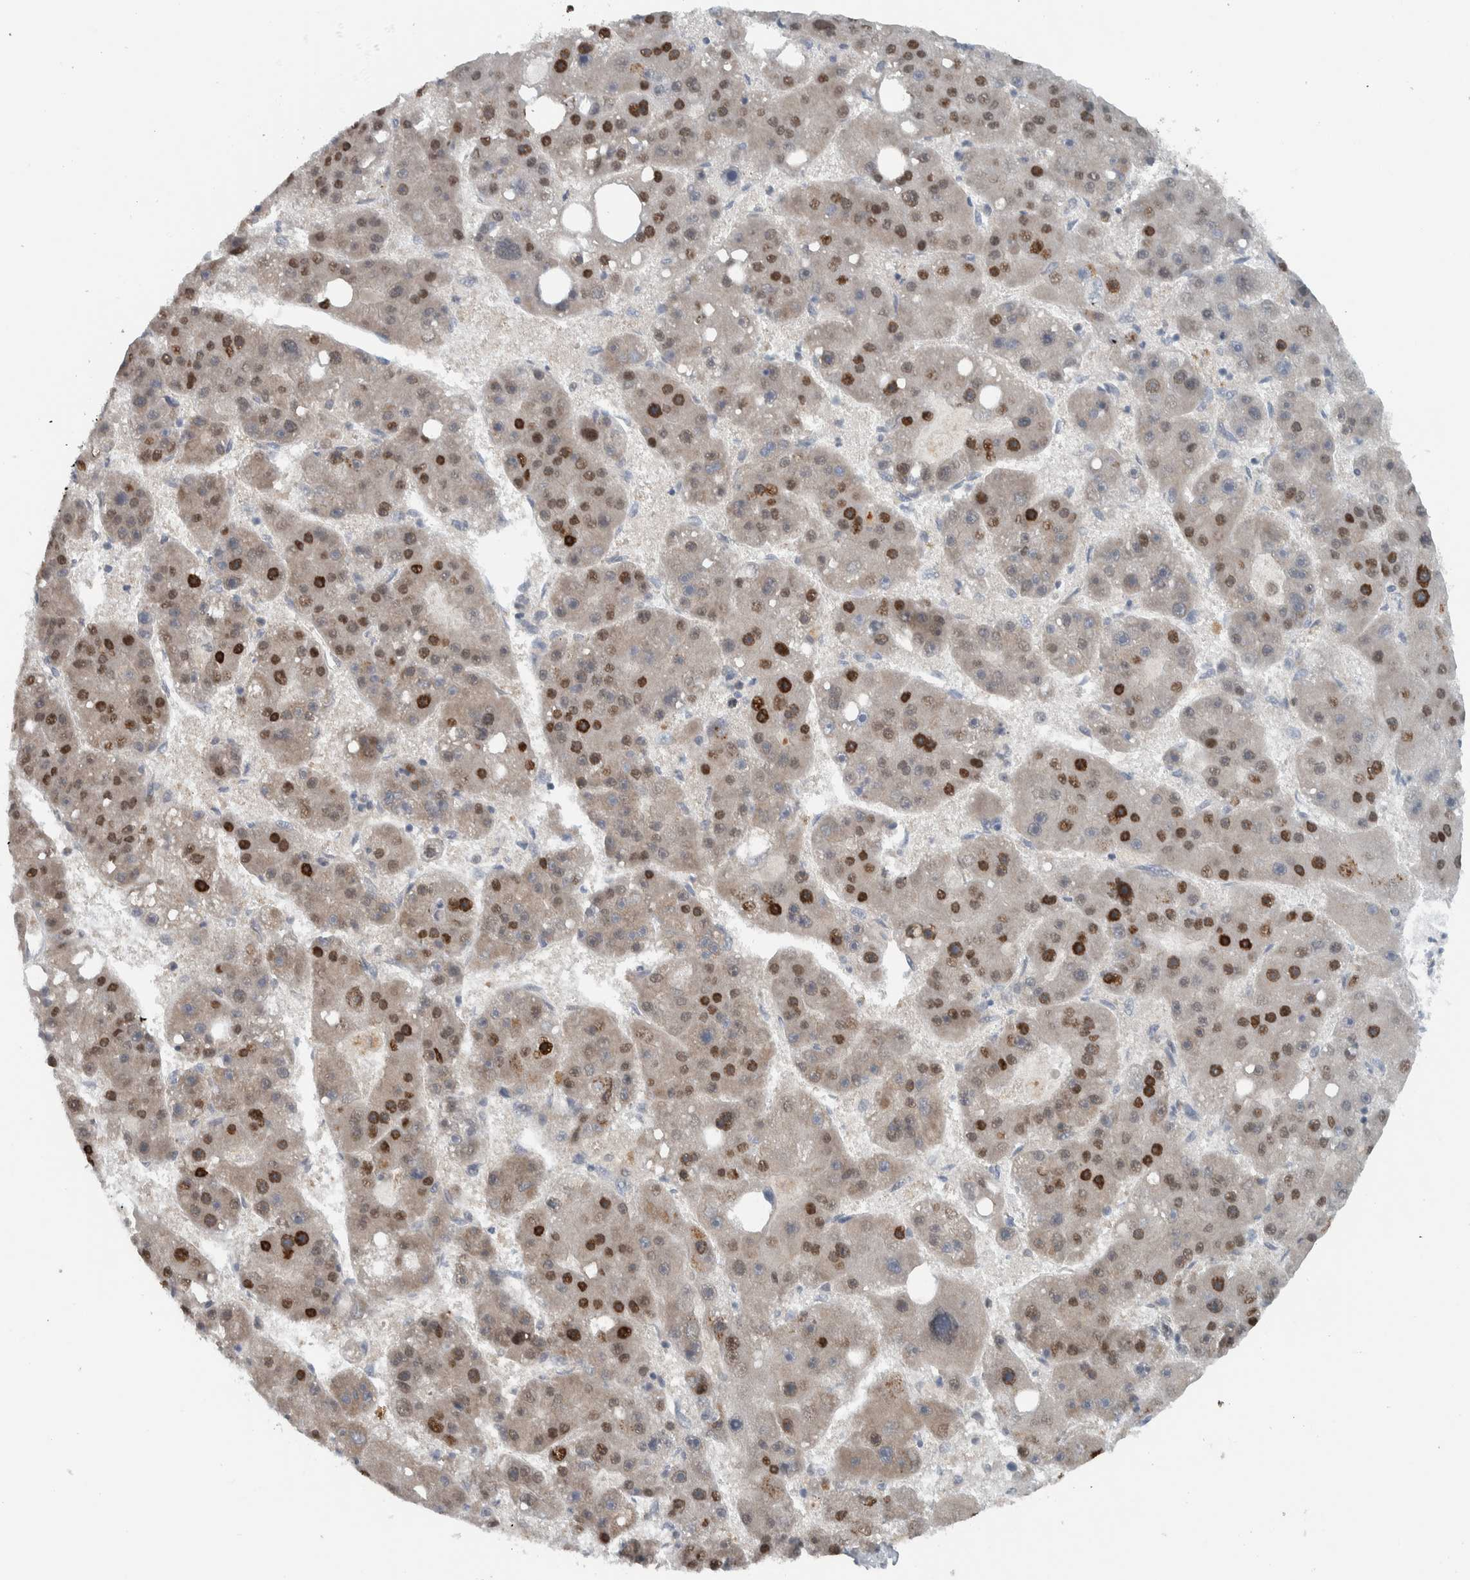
{"staining": {"intensity": "strong", "quantity": "25%-75%", "location": "nuclear"}, "tissue": "liver cancer", "cell_type": "Tumor cells", "image_type": "cancer", "snomed": [{"axis": "morphology", "description": "Carcinoma, Hepatocellular, NOS"}, {"axis": "topography", "description": "Liver"}], "caption": "An image of liver cancer stained for a protein demonstrates strong nuclear brown staining in tumor cells.", "gene": "ADPRM", "patient": {"sex": "female", "age": 61}}